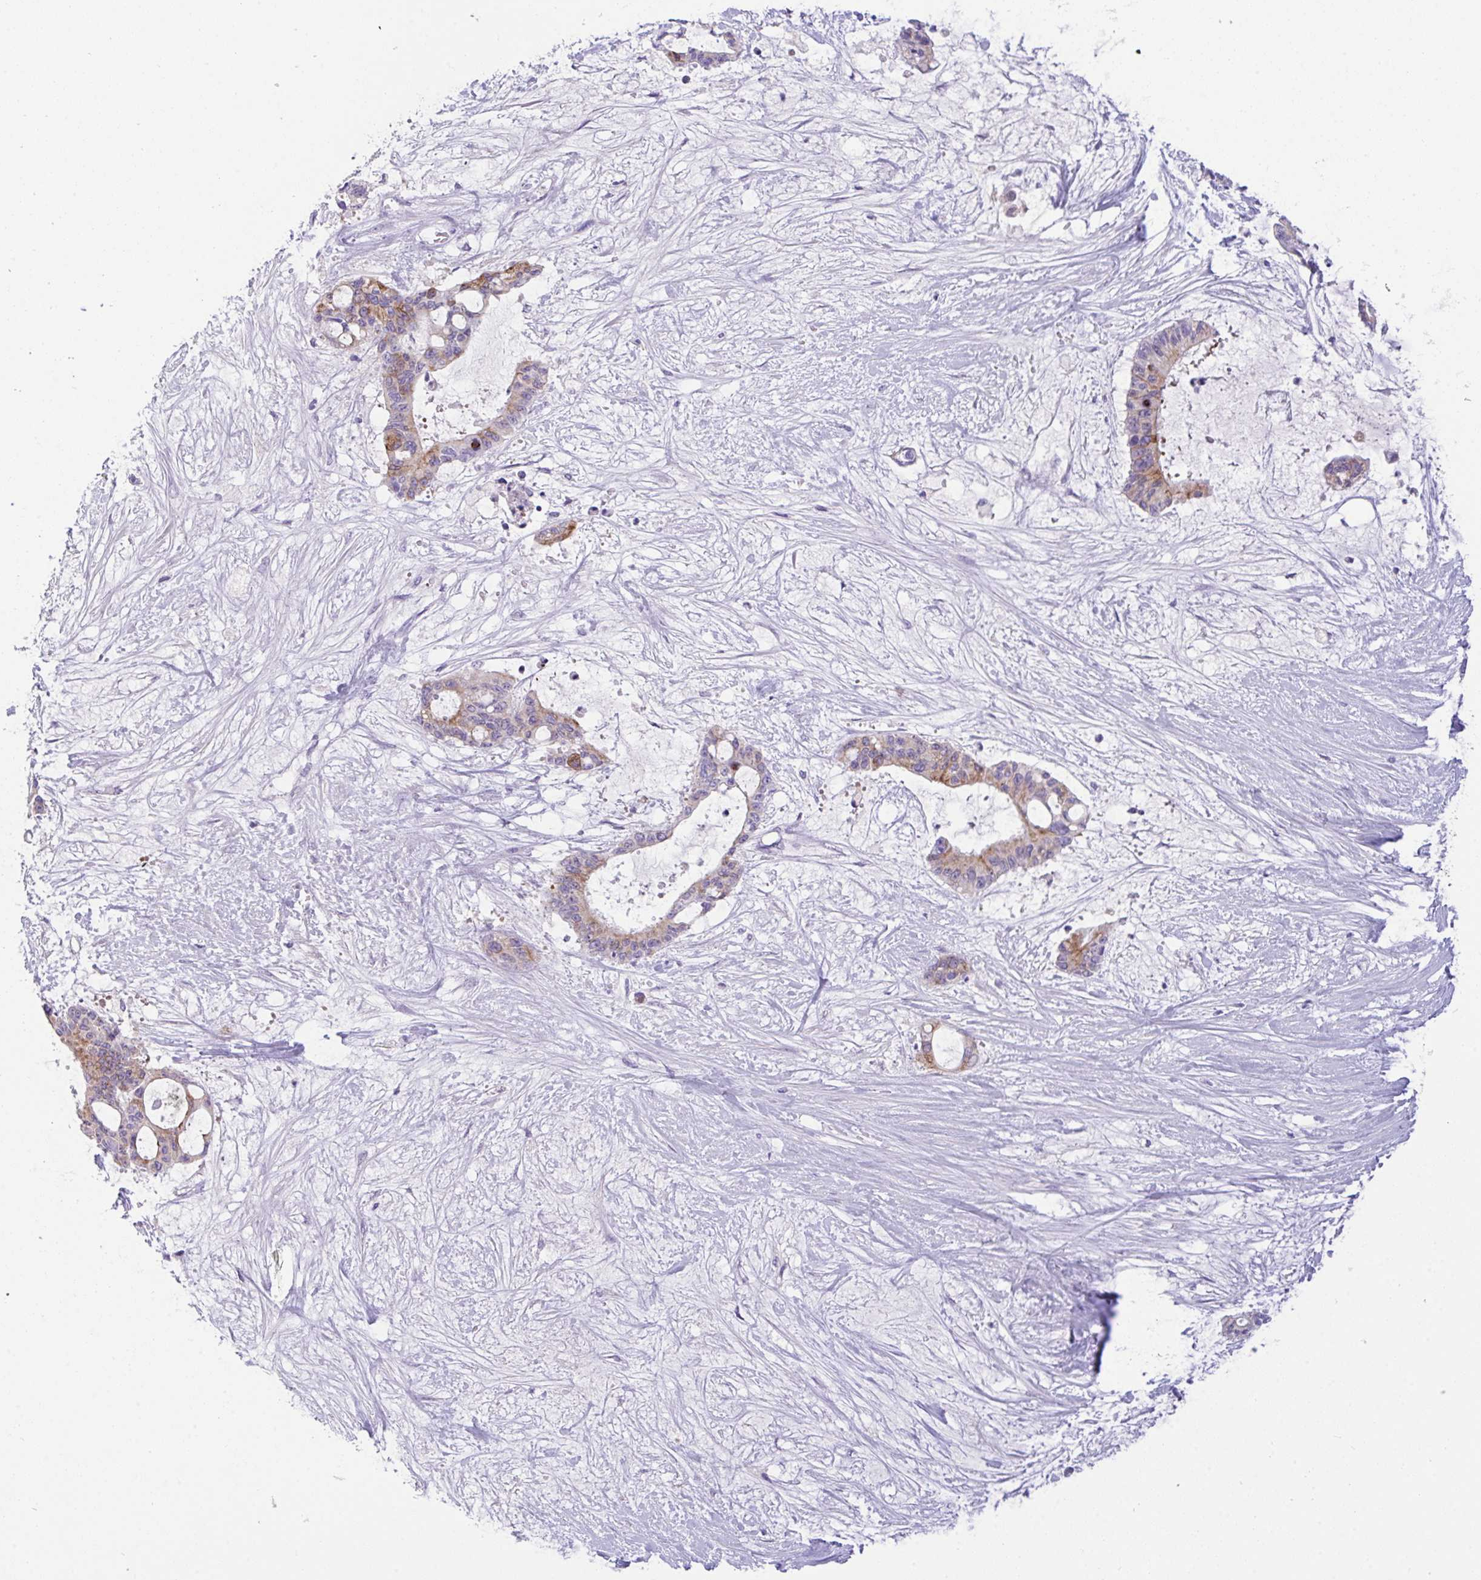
{"staining": {"intensity": "moderate", "quantity": "25%-75%", "location": "cytoplasmic/membranous"}, "tissue": "liver cancer", "cell_type": "Tumor cells", "image_type": "cancer", "snomed": [{"axis": "morphology", "description": "Normal tissue, NOS"}, {"axis": "morphology", "description": "Cholangiocarcinoma"}, {"axis": "topography", "description": "Liver"}, {"axis": "topography", "description": "Peripheral nerve tissue"}], "caption": "About 25%-75% of tumor cells in human cholangiocarcinoma (liver) reveal moderate cytoplasmic/membranous protein positivity as visualized by brown immunohistochemical staining.", "gene": "FBXL20", "patient": {"sex": "female", "age": 73}}